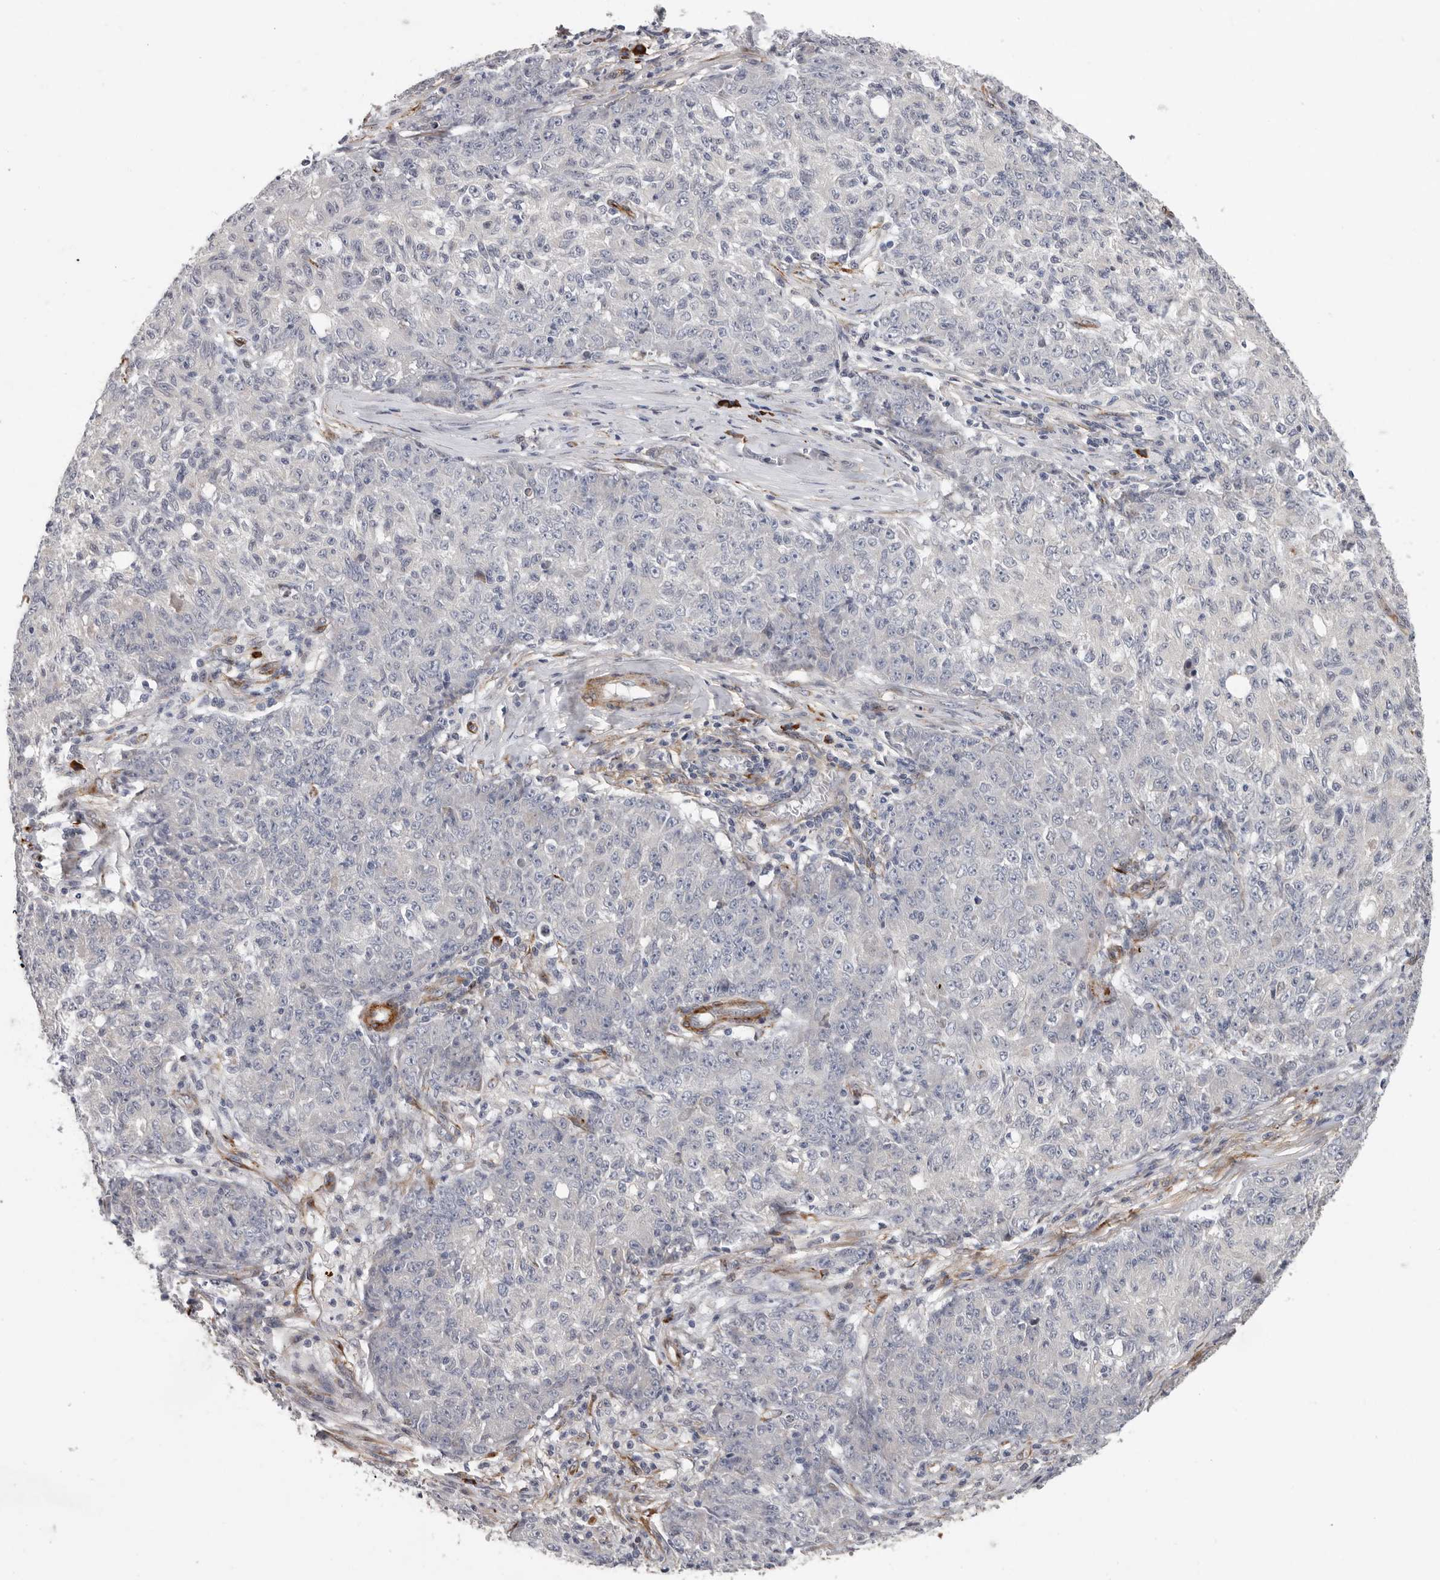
{"staining": {"intensity": "negative", "quantity": "none", "location": "none"}, "tissue": "ovarian cancer", "cell_type": "Tumor cells", "image_type": "cancer", "snomed": [{"axis": "morphology", "description": "Carcinoma, endometroid"}, {"axis": "topography", "description": "Ovary"}], "caption": "Immunohistochemical staining of human ovarian cancer (endometroid carcinoma) reveals no significant expression in tumor cells.", "gene": "ATXN3L", "patient": {"sex": "female", "age": 42}}